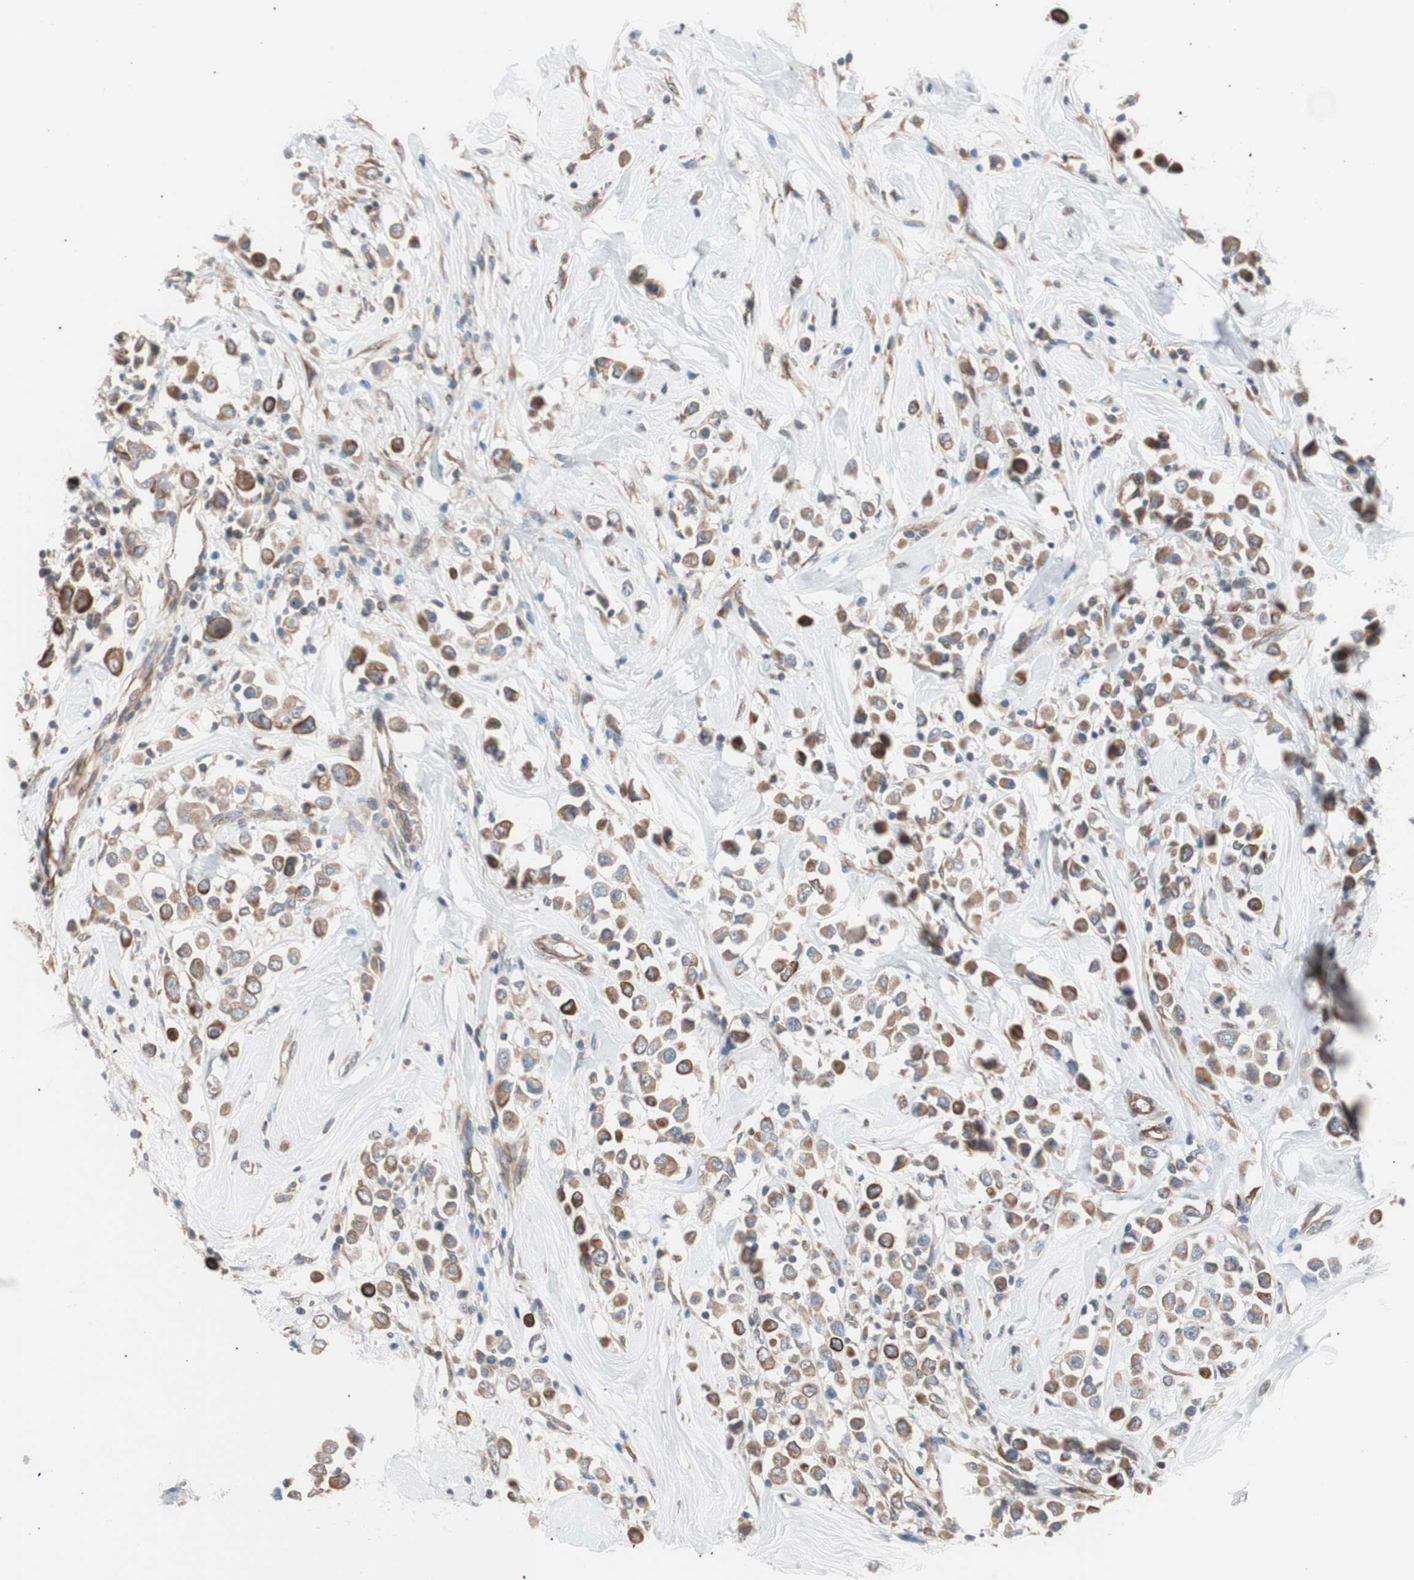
{"staining": {"intensity": "weak", "quantity": ">75%", "location": "cytoplasmic/membranous"}, "tissue": "breast cancer", "cell_type": "Tumor cells", "image_type": "cancer", "snomed": [{"axis": "morphology", "description": "Duct carcinoma"}, {"axis": "topography", "description": "Breast"}], "caption": "A brown stain labels weak cytoplasmic/membranous expression of a protein in human breast intraductal carcinoma tumor cells. The protein of interest is shown in brown color, while the nuclei are stained blue.", "gene": "SMG1", "patient": {"sex": "female", "age": 61}}